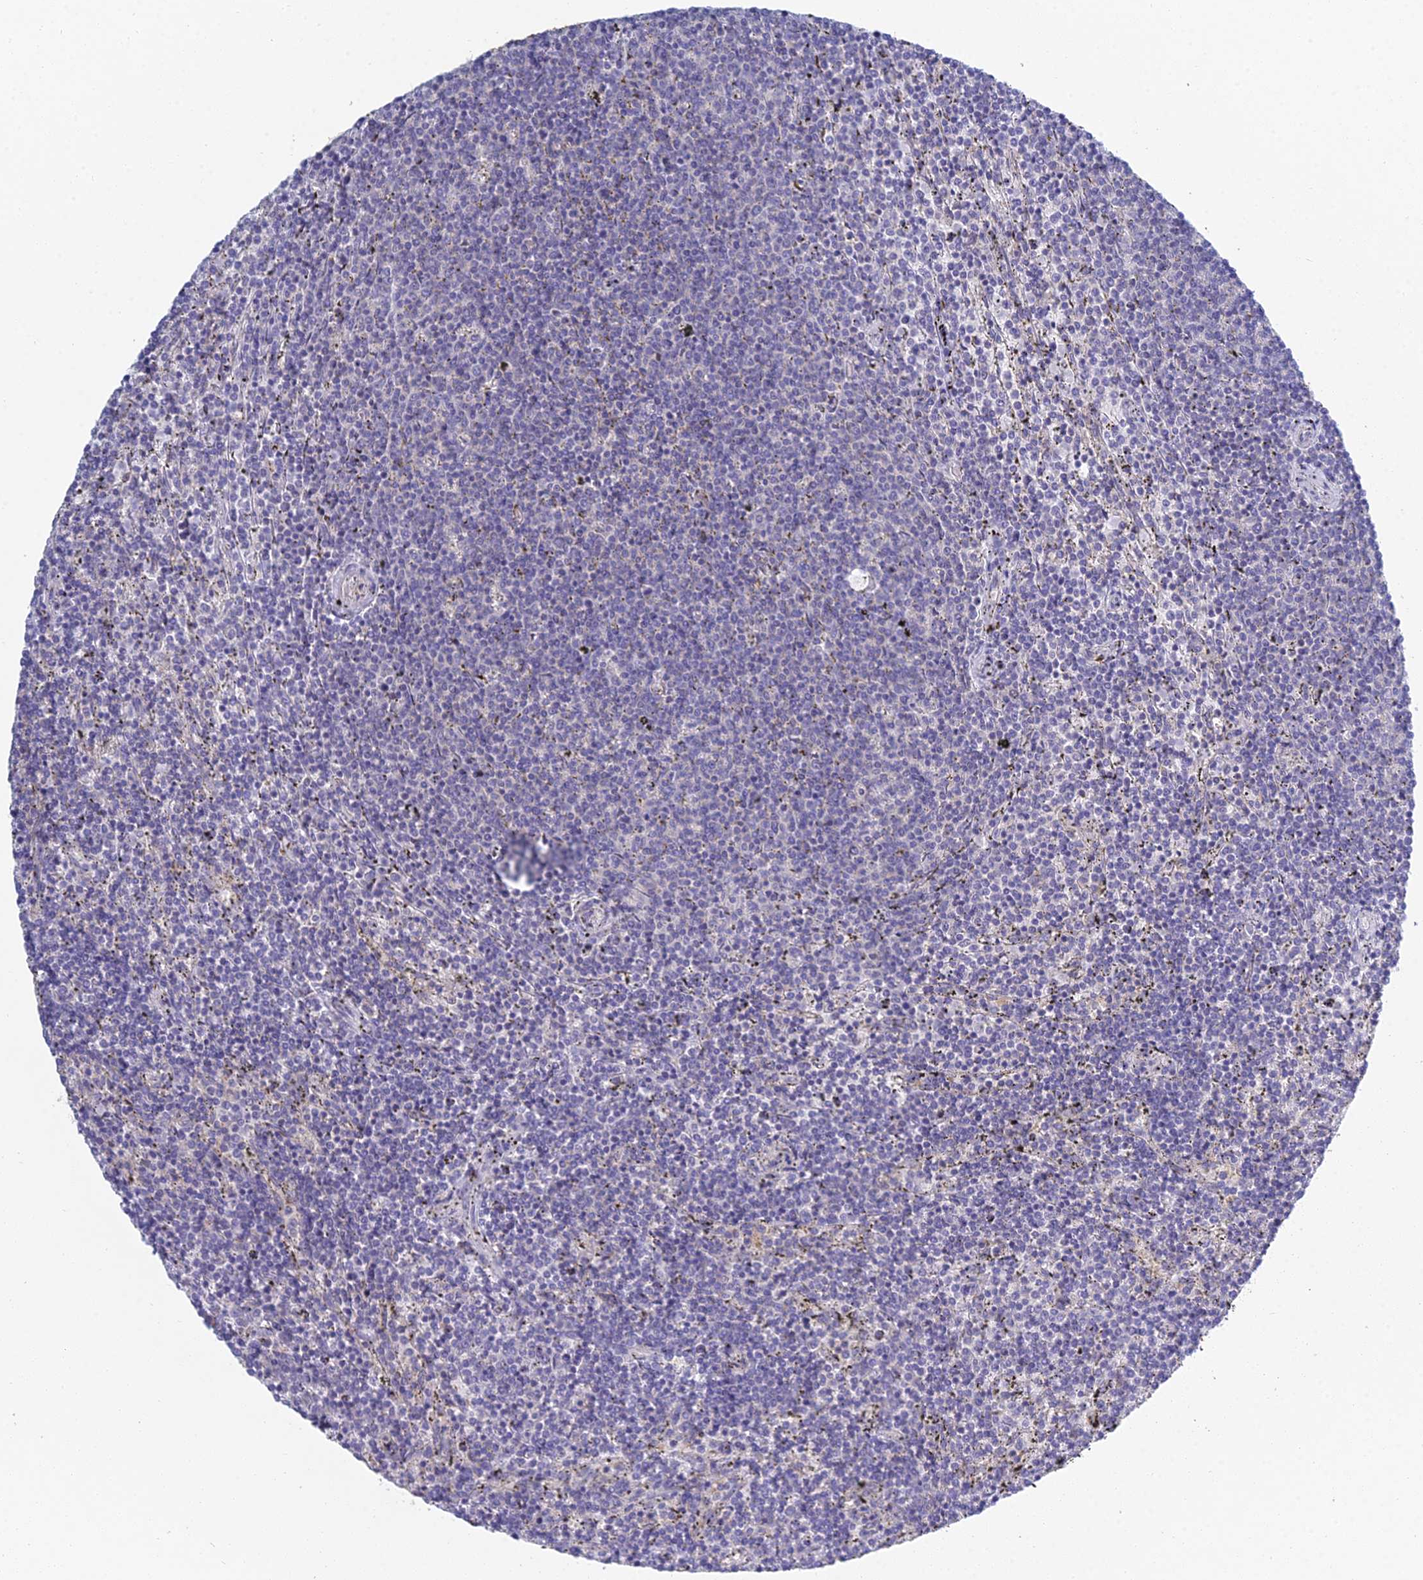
{"staining": {"intensity": "negative", "quantity": "none", "location": "none"}, "tissue": "lymphoma", "cell_type": "Tumor cells", "image_type": "cancer", "snomed": [{"axis": "morphology", "description": "Malignant lymphoma, non-Hodgkin's type, Low grade"}, {"axis": "topography", "description": "Spleen"}], "caption": "The photomicrograph shows no significant staining in tumor cells of lymphoma.", "gene": "METTL26", "patient": {"sex": "female", "age": 50}}